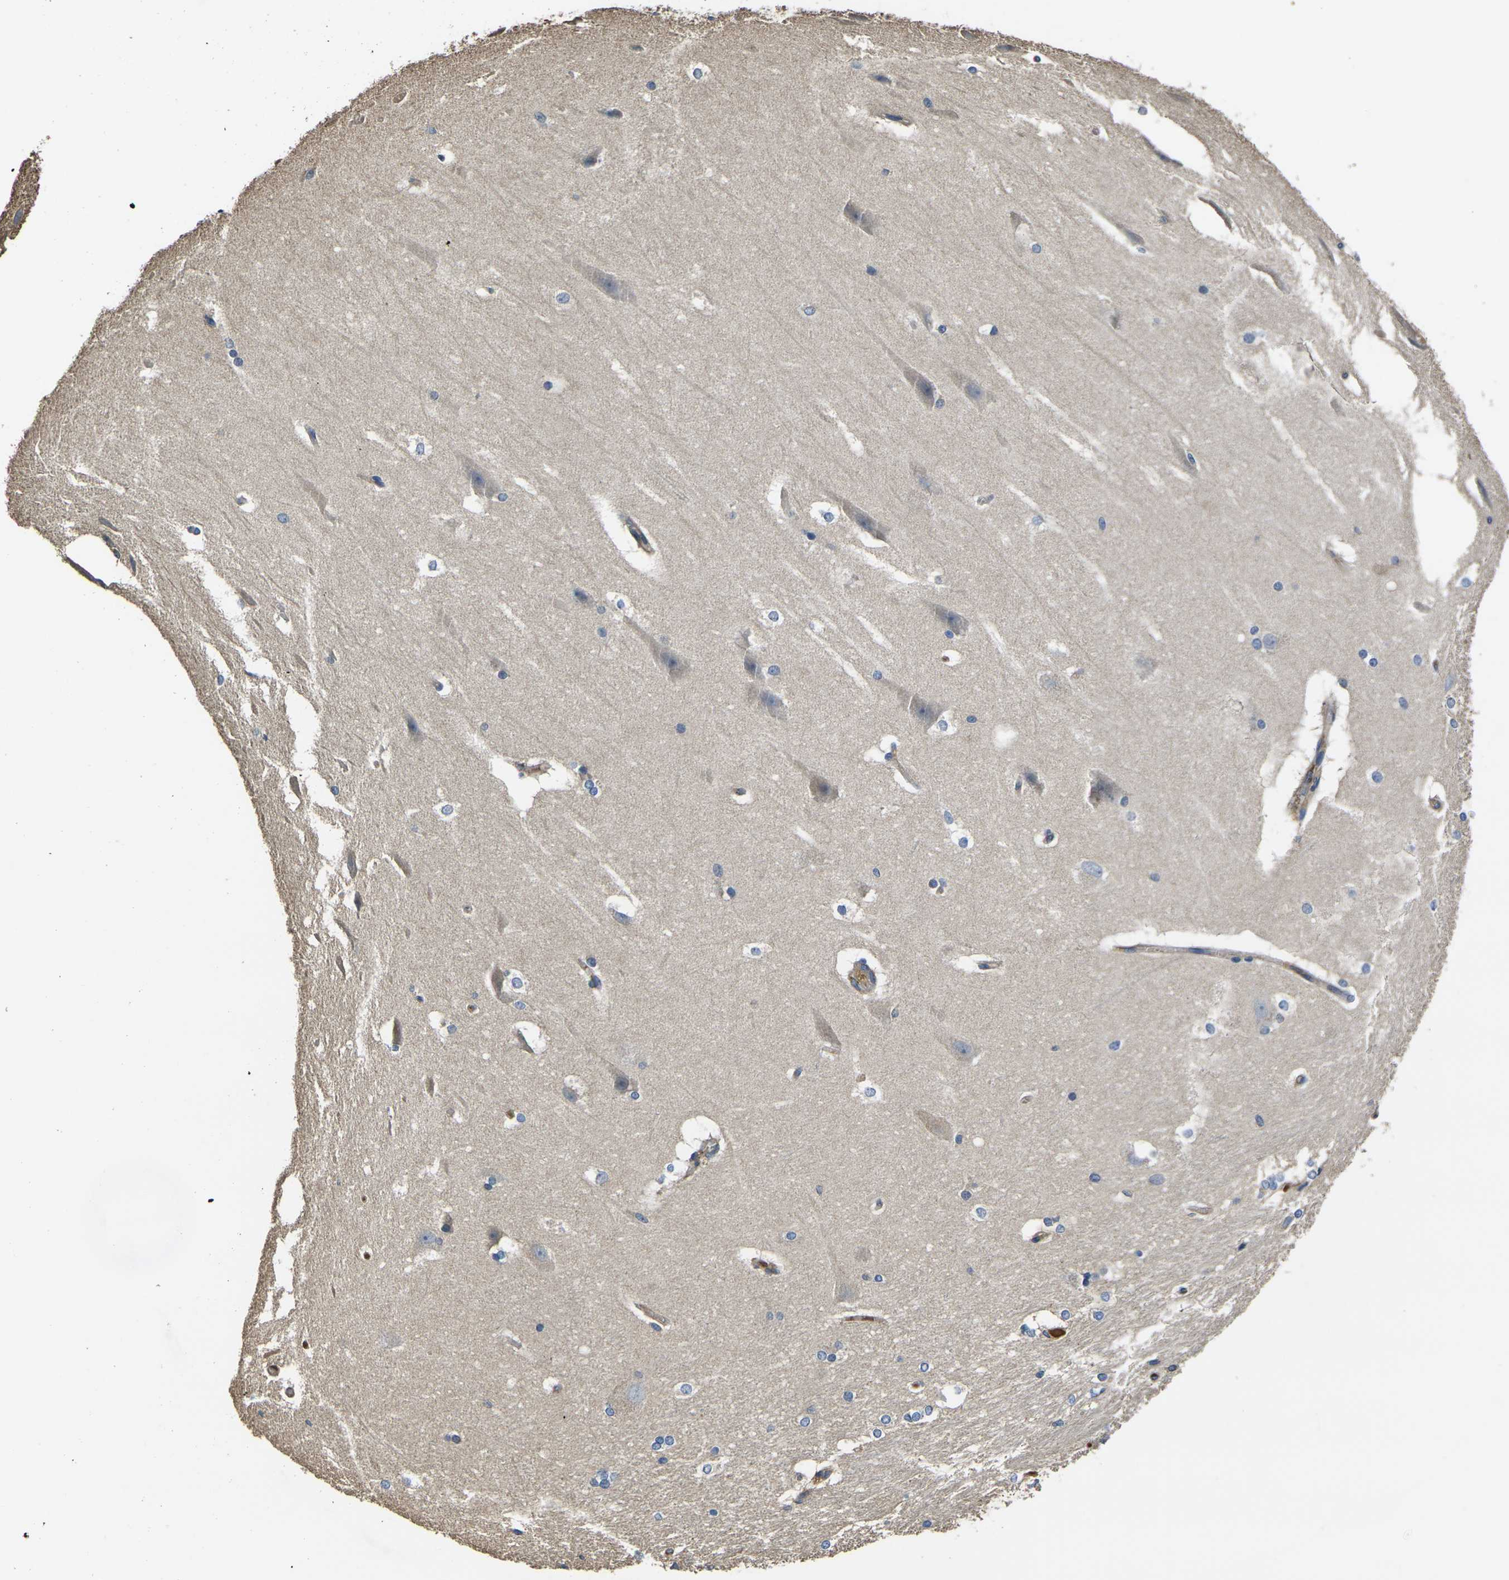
{"staining": {"intensity": "negative", "quantity": "none", "location": "none"}, "tissue": "hippocampus", "cell_type": "Glial cells", "image_type": "normal", "snomed": [{"axis": "morphology", "description": "Normal tissue, NOS"}, {"axis": "topography", "description": "Hippocampus"}], "caption": "The image shows no significant staining in glial cells of hippocampus. The staining is performed using DAB (3,3'-diaminobenzidine) brown chromogen with nuclei counter-stained in using hematoxylin.", "gene": "HSPG2", "patient": {"sex": "female", "age": 19}}